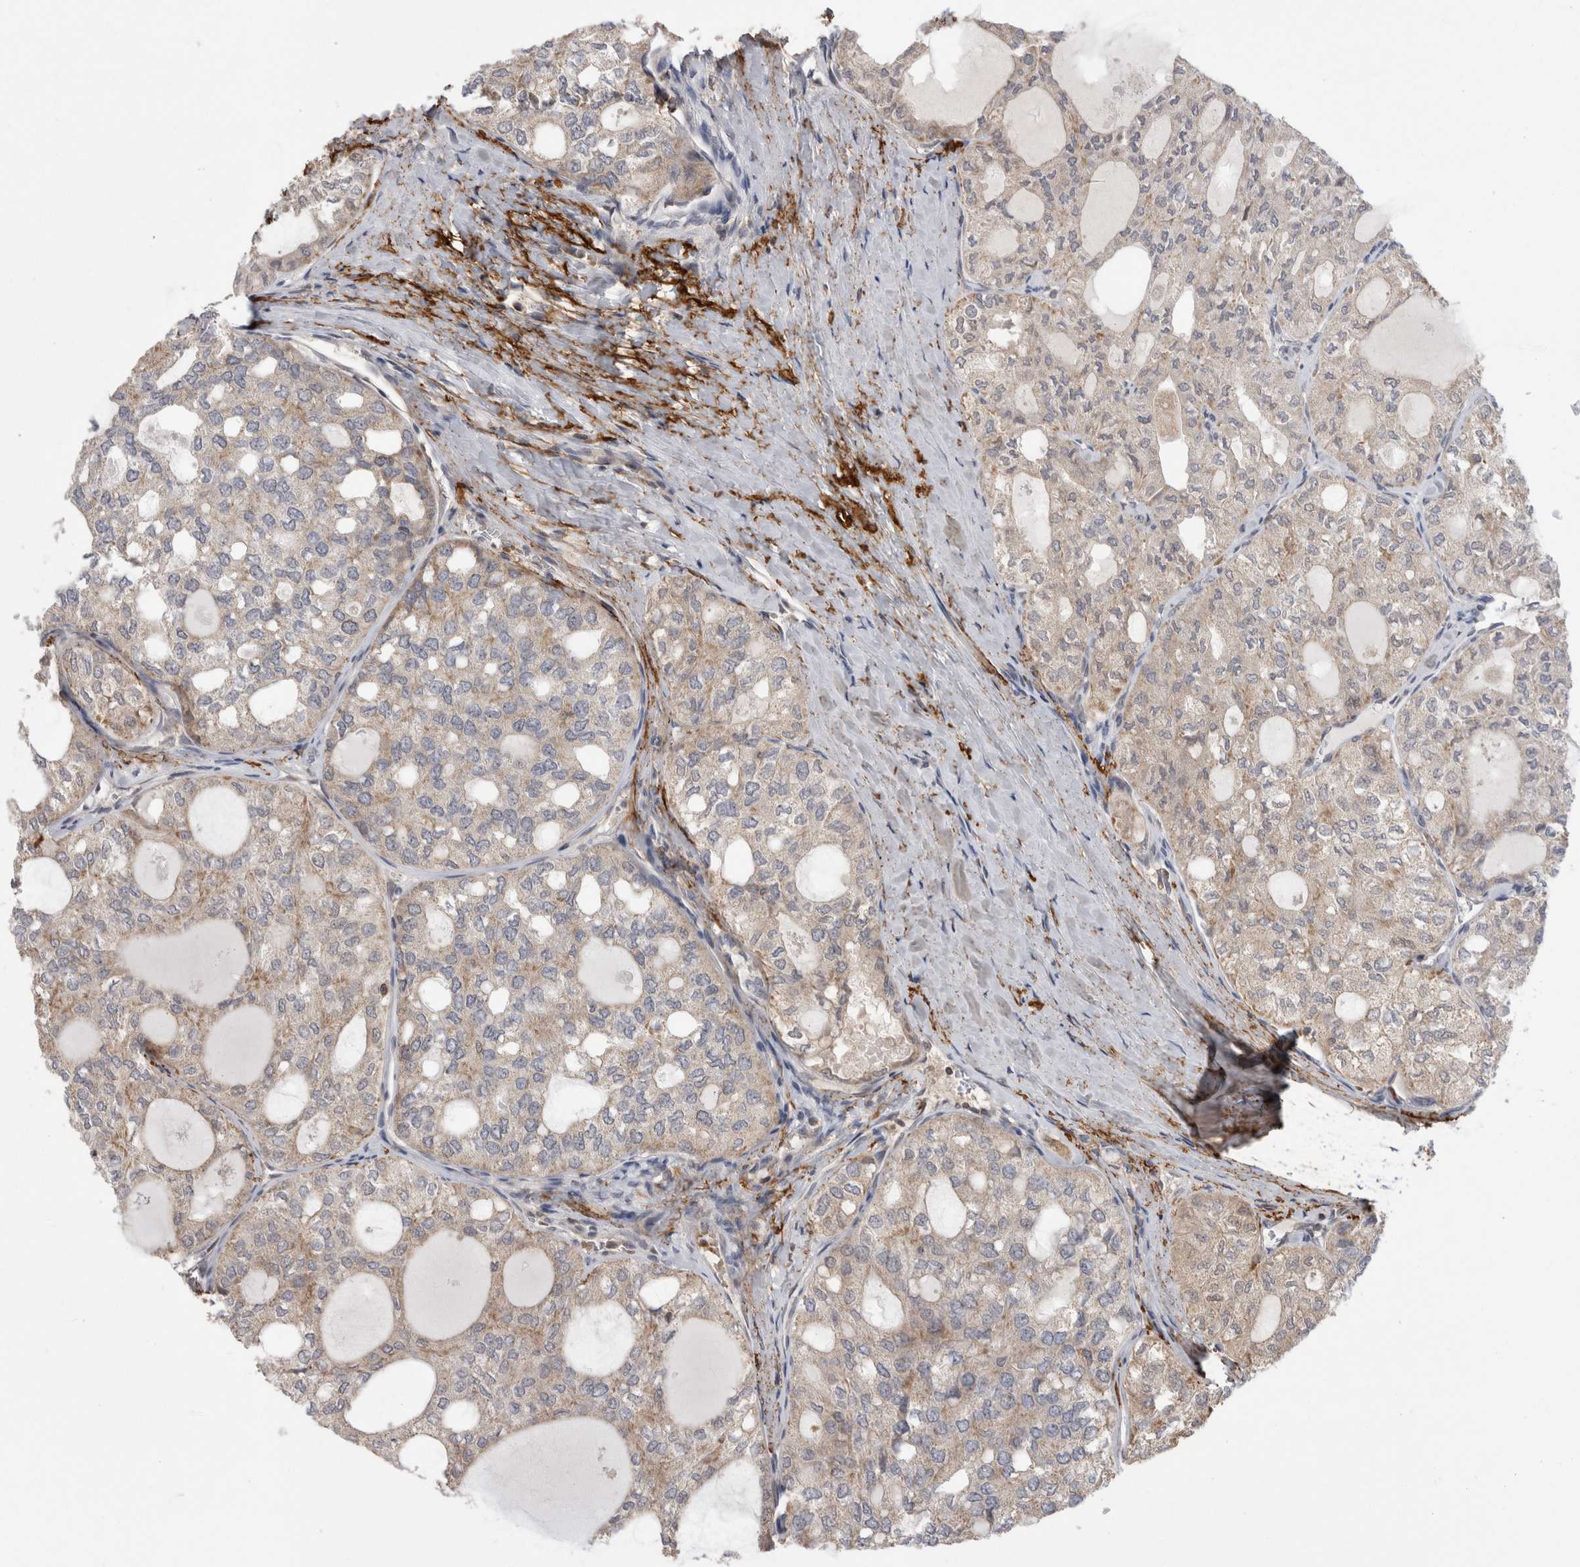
{"staining": {"intensity": "weak", "quantity": "25%-75%", "location": "cytoplasmic/membranous"}, "tissue": "thyroid cancer", "cell_type": "Tumor cells", "image_type": "cancer", "snomed": [{"axis": "morphology", "description": "Follicular adenoma carcinoma, NOS"}, {"axis": "topography", "description": "Thyroid gland"}], "caption": "Weak cytoplasmic/membranous staining is seen in about 25%-75% of tumor cells in follicular adenoma carcinoma (thyroid).", "gene": "DARS2", "patient": {"sex": "male", "age": 75}}